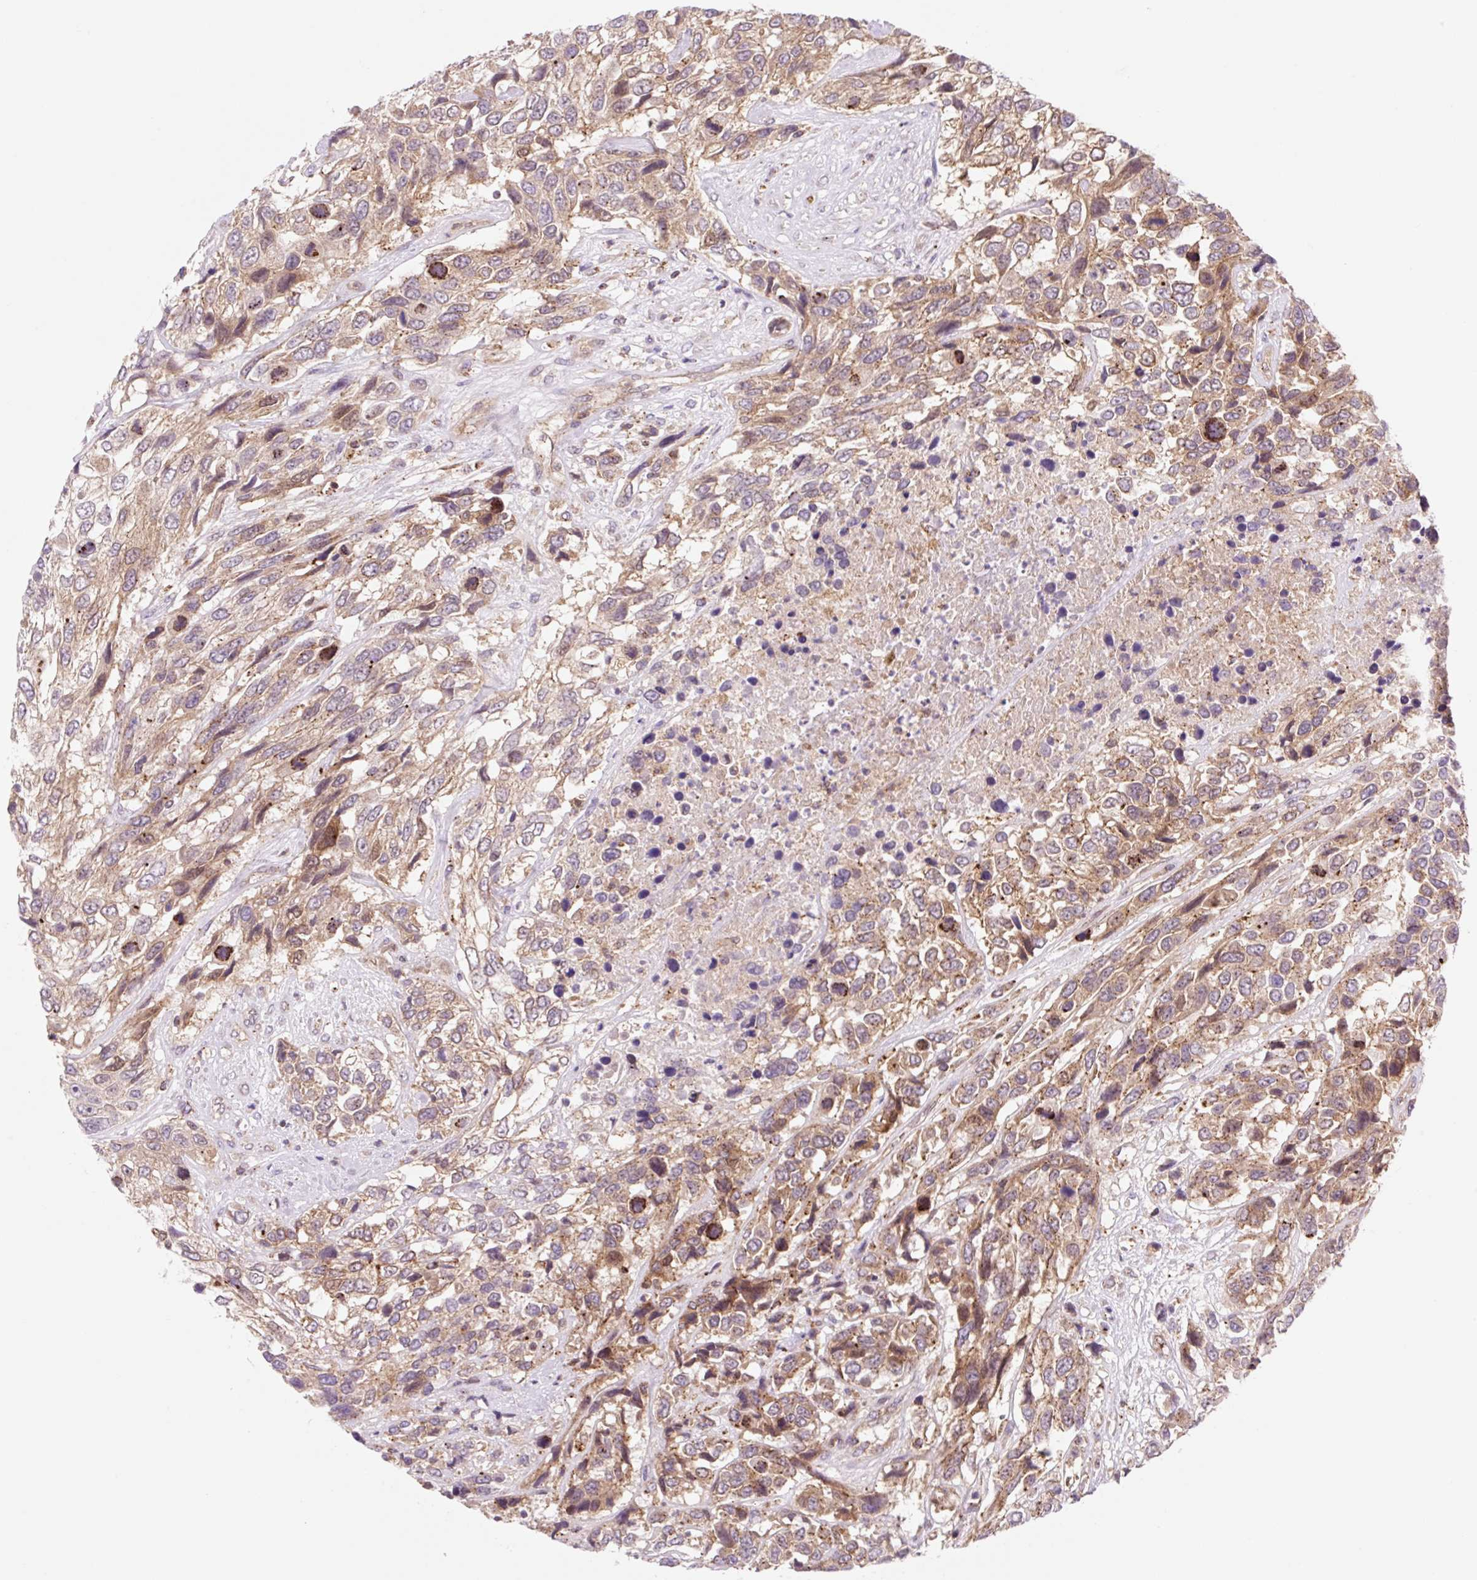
{"staining": {"intensity": "moderate", "quantity": ">75%", "location": "cytoplasmic/membranous"}, "tissue": "urothelial cancer", "cell_type": "Tumor cells", "image_type": "cancer", "snomed": [{"axis": "morphology", "description": "Urothelial carcinoma, High grade"}, {"axis": "topography", "description": "Urinary bladder"}], "caption": "Tumor cells exhibit moderate cytoplasmic/membranous staining in approximately >75% of cells in urothelial cancer.", "gene": "VPS4A", "patient": {"sex": "female", "age": 70}}